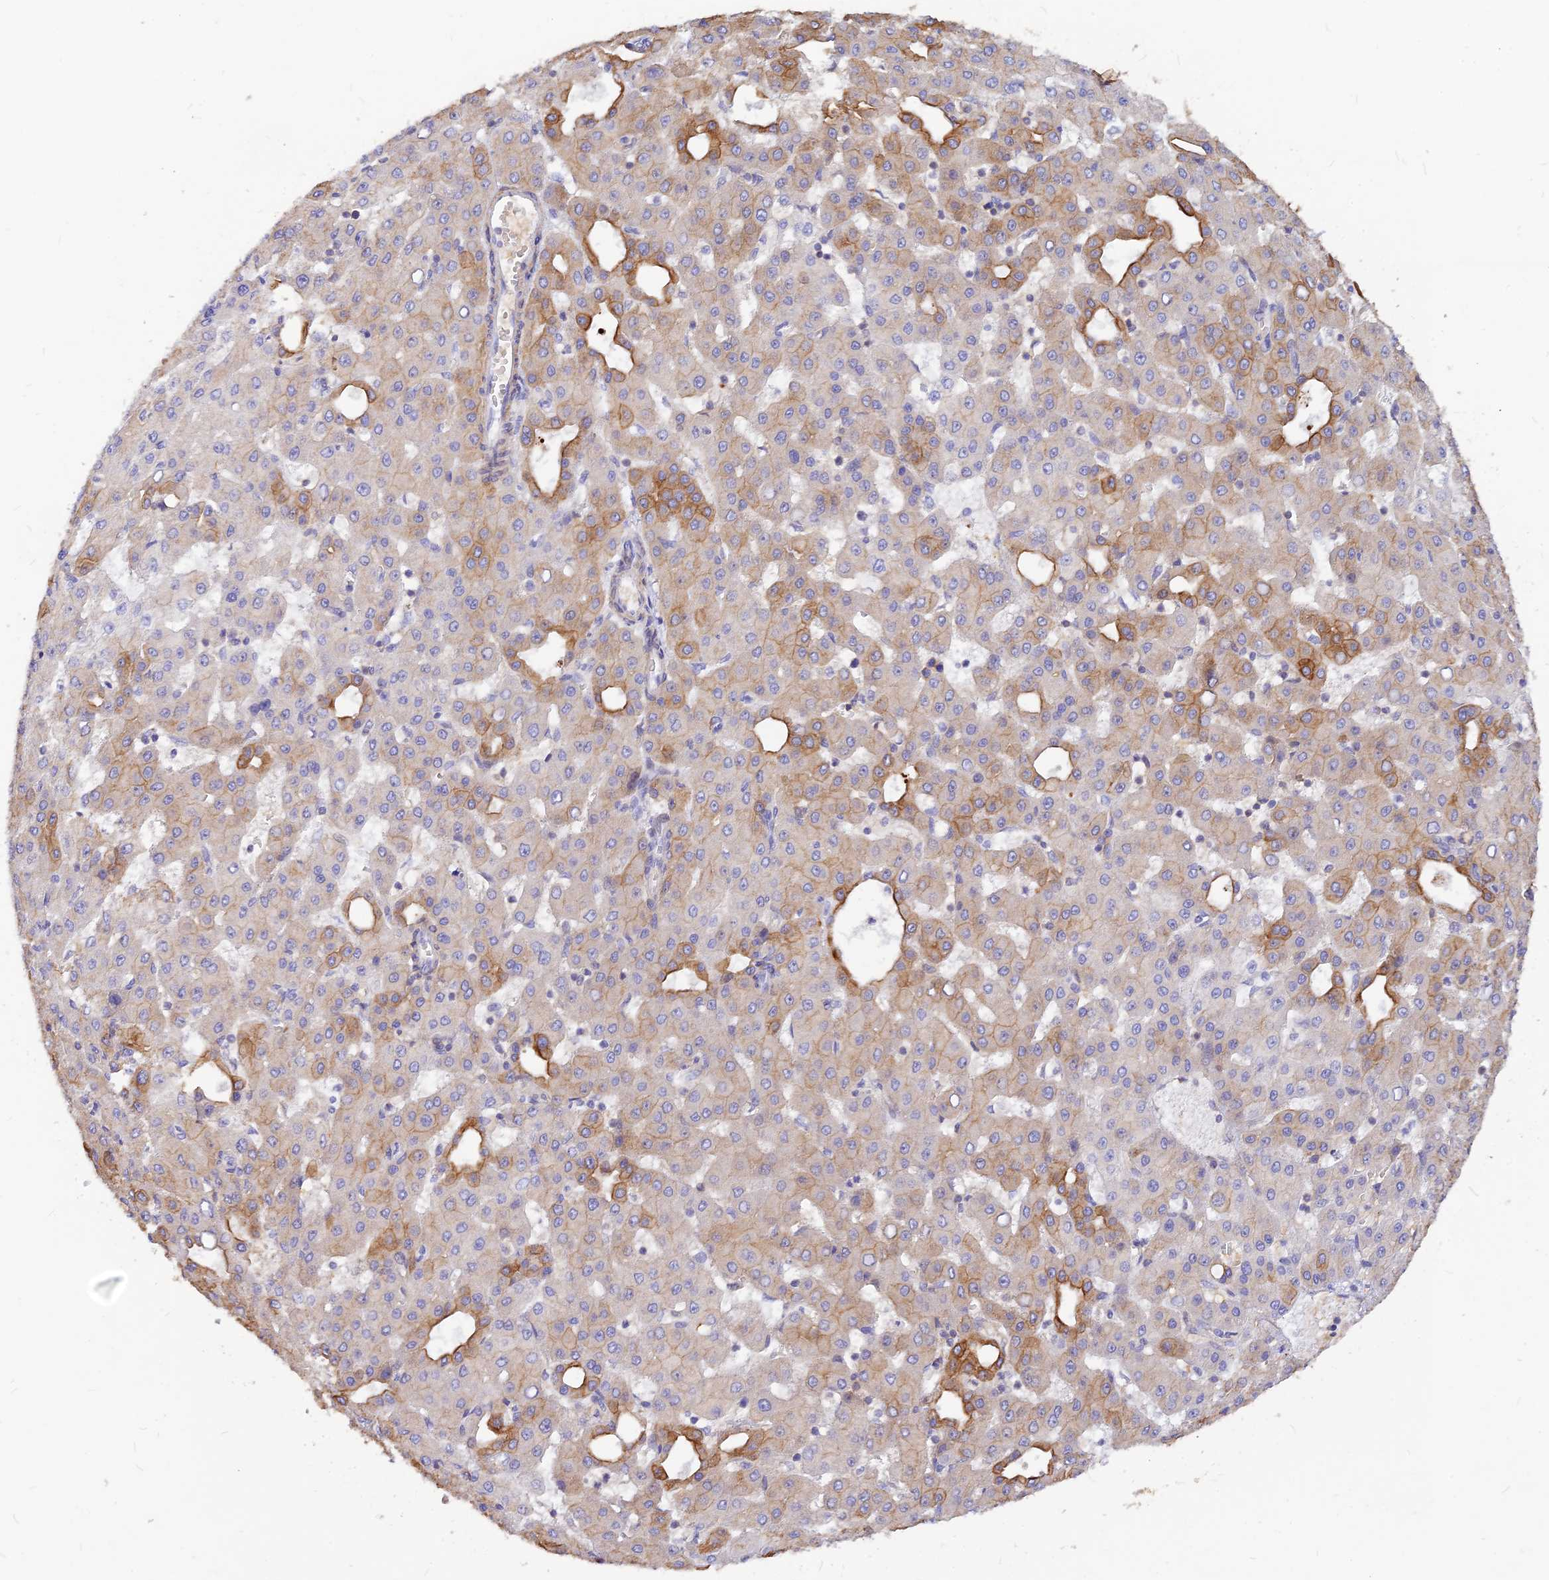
{"staining": {"intensity": "moderate", "quantity": "<25%", "location": "cytoplasmic/membranous"}, "tissue": "liver cancer", "cell_type": "Tumor cells", "image_type": "cancer", "snomed": [{"axis": "morphology", "description": "Carcinoma, Hepatocellular, NOS"}, {"axis": "topography", "description": "Liver"}], "caption": "Immunohistochemical staining of human liver cancer (hepatocellular carcinoma) exhibits low levels of moderate cytoplasmic/membranous expression in approximately <25% of tumor cells. (Stains: DAB (3,3'-diaminobenzidine) in brown, nuclei in blue, Microscopy: brightfield microscopy at high magnification).", "gene": "DENND2D", "patient": {"sex": "male", "age": 47}}